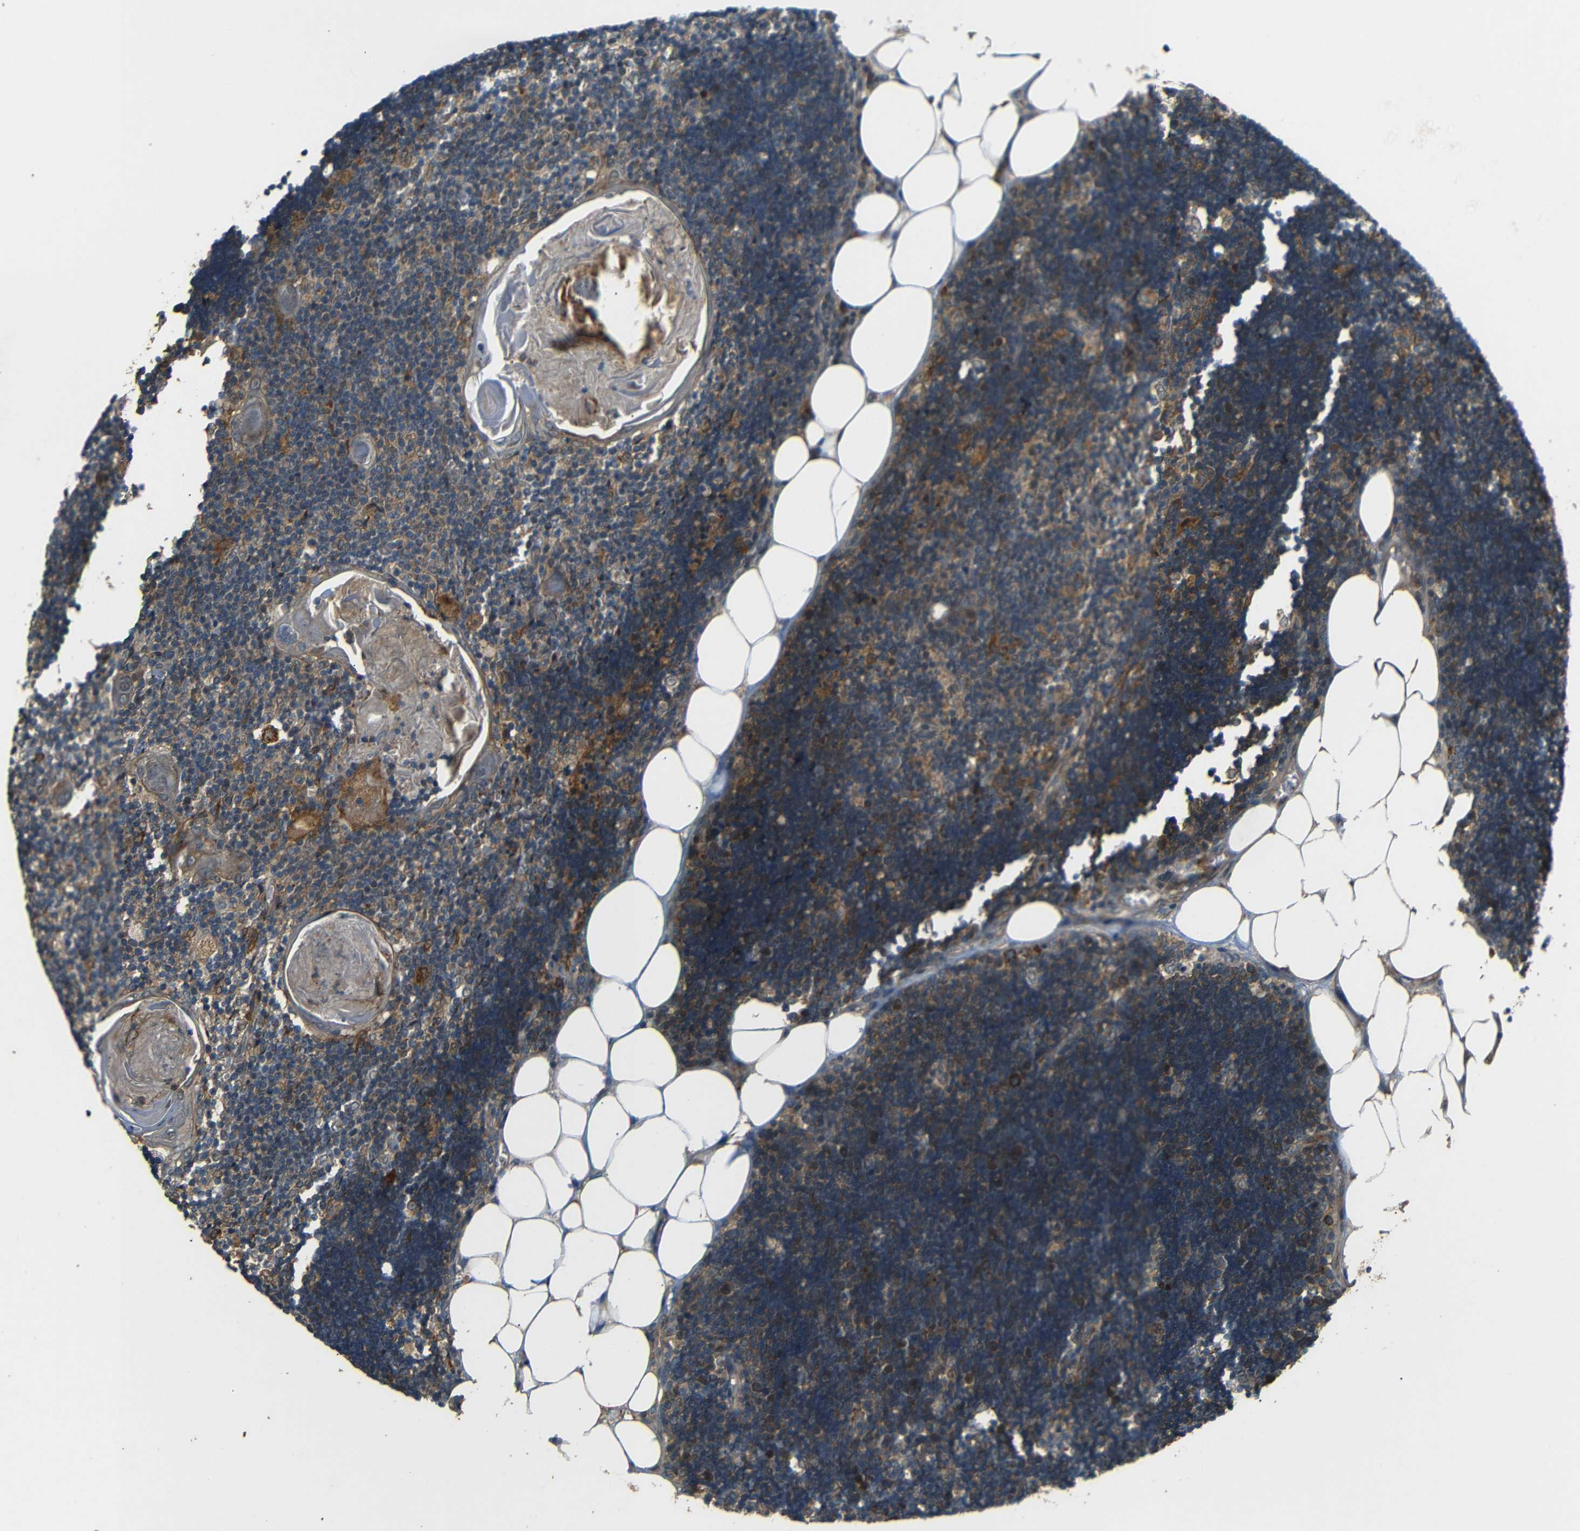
{"staining": {"intensity": "moderate", "quantity": ">75%", "location": "cytoplasmic/membranous"}, "tissue": "lymph node", "cell_type": "Germinal center cells", "image_type": "normal", "snomed": [{"axis": "morphology", "description": "Normal tissue, NOS"}, {"axis": "topography", "description": "Lymph node"}], "caption": "Protein expression by IHC reveals moderate cytoplasmic/membranous staining in approximately >75% of germinal center cells in normal lymph node.", "gene": "EPHB2", "patient": {"sex": "male", "age": 33}}